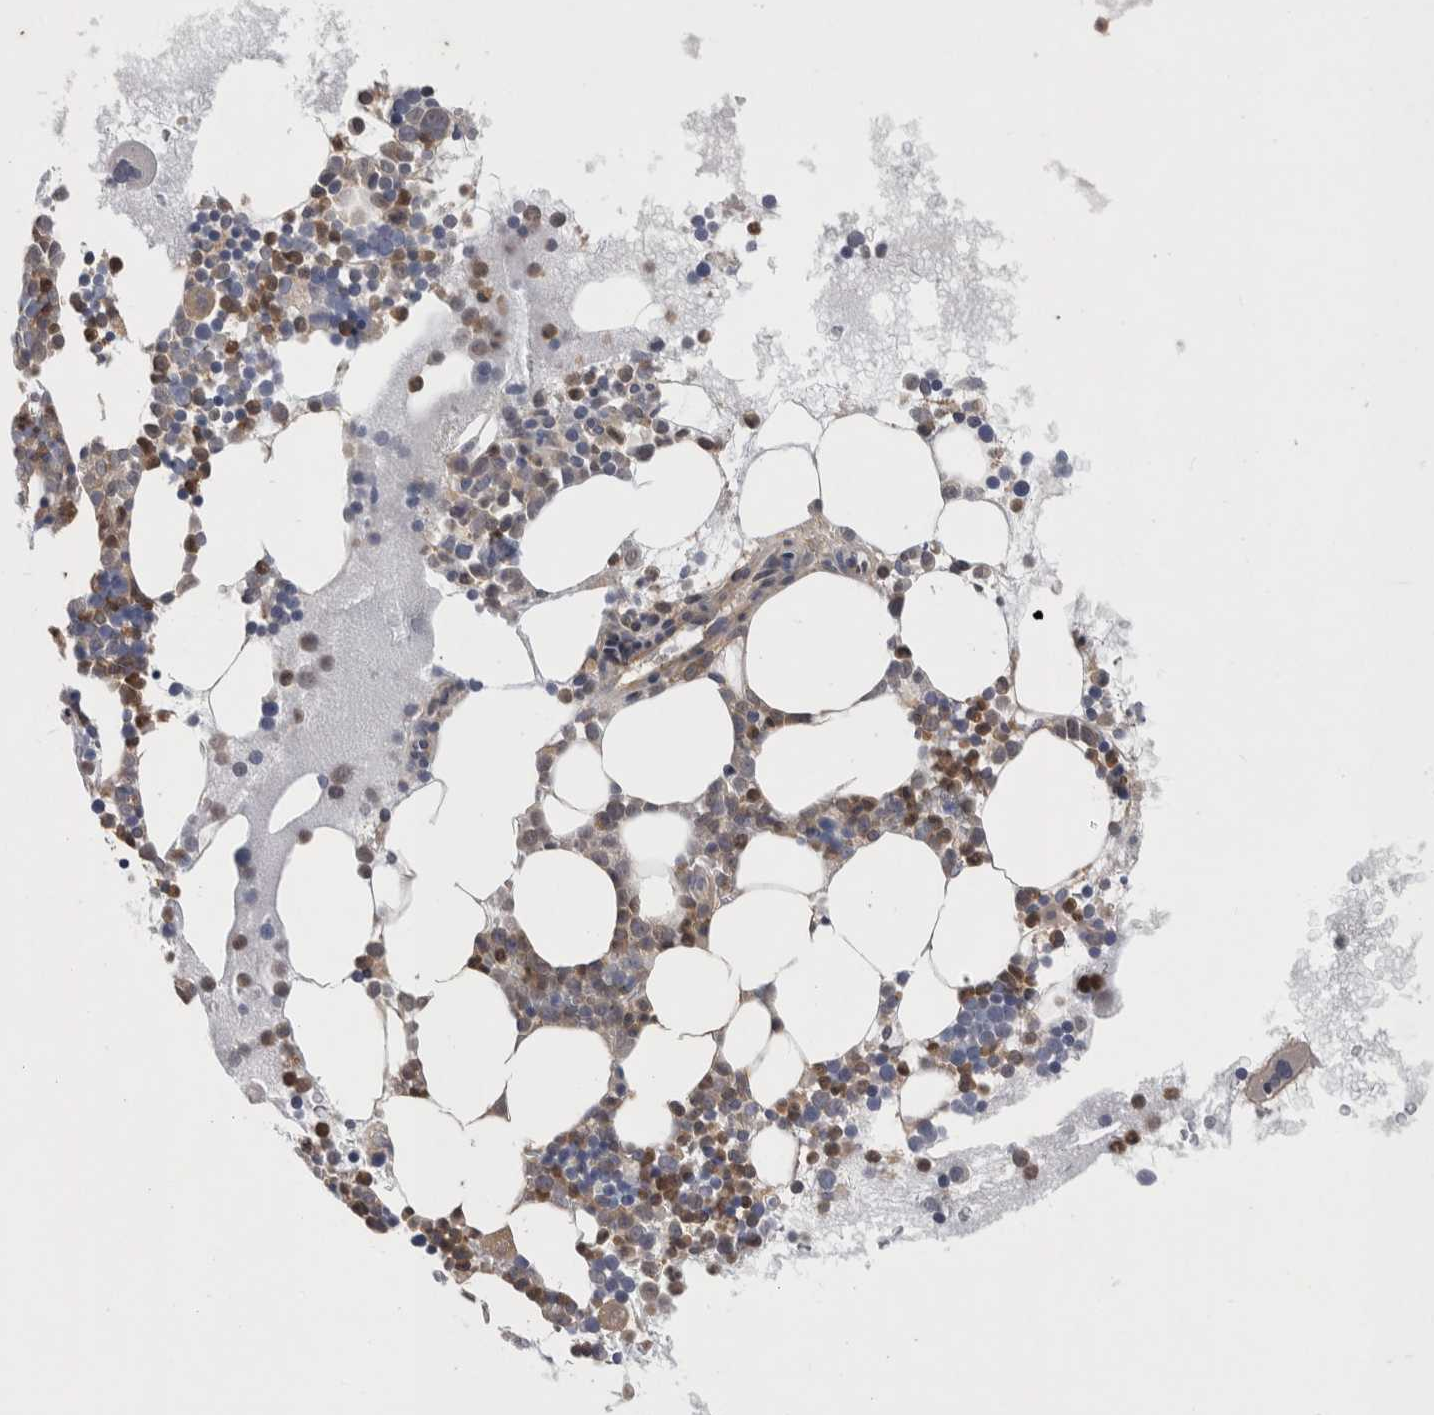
{"staining": {"intensity": "strong", "quantity": "25%-75%", "location": "cytoplasmic/membranous,nuclear"}, "tissue": "bone marrow", "cell_type": "Hematopoietic cells", "image_type": "normal", "snomed": [{"axis": "morphology", "description": "Normal tissue, NOS"}, {"axis": "morphology", "description": "Inflammation, NOS"}, {"axis": "topography", "description": "Bone marrow"}], "caption": "The histopathology image reveals immunohistochemical staining of unremarkable bone marrow. There is strong cytoplasmic/membranous,nuclear expression is appreciated in approximately 25%-75% of hematopoietic cells. (Stains: DAB (3,3'-diaminobenzidine) in brown, nuclei in blue, Microscopy: brightfield microscopy at high magnification).", "gene": "ASTN2", "patient": {"sex": "female", "age": 45}}